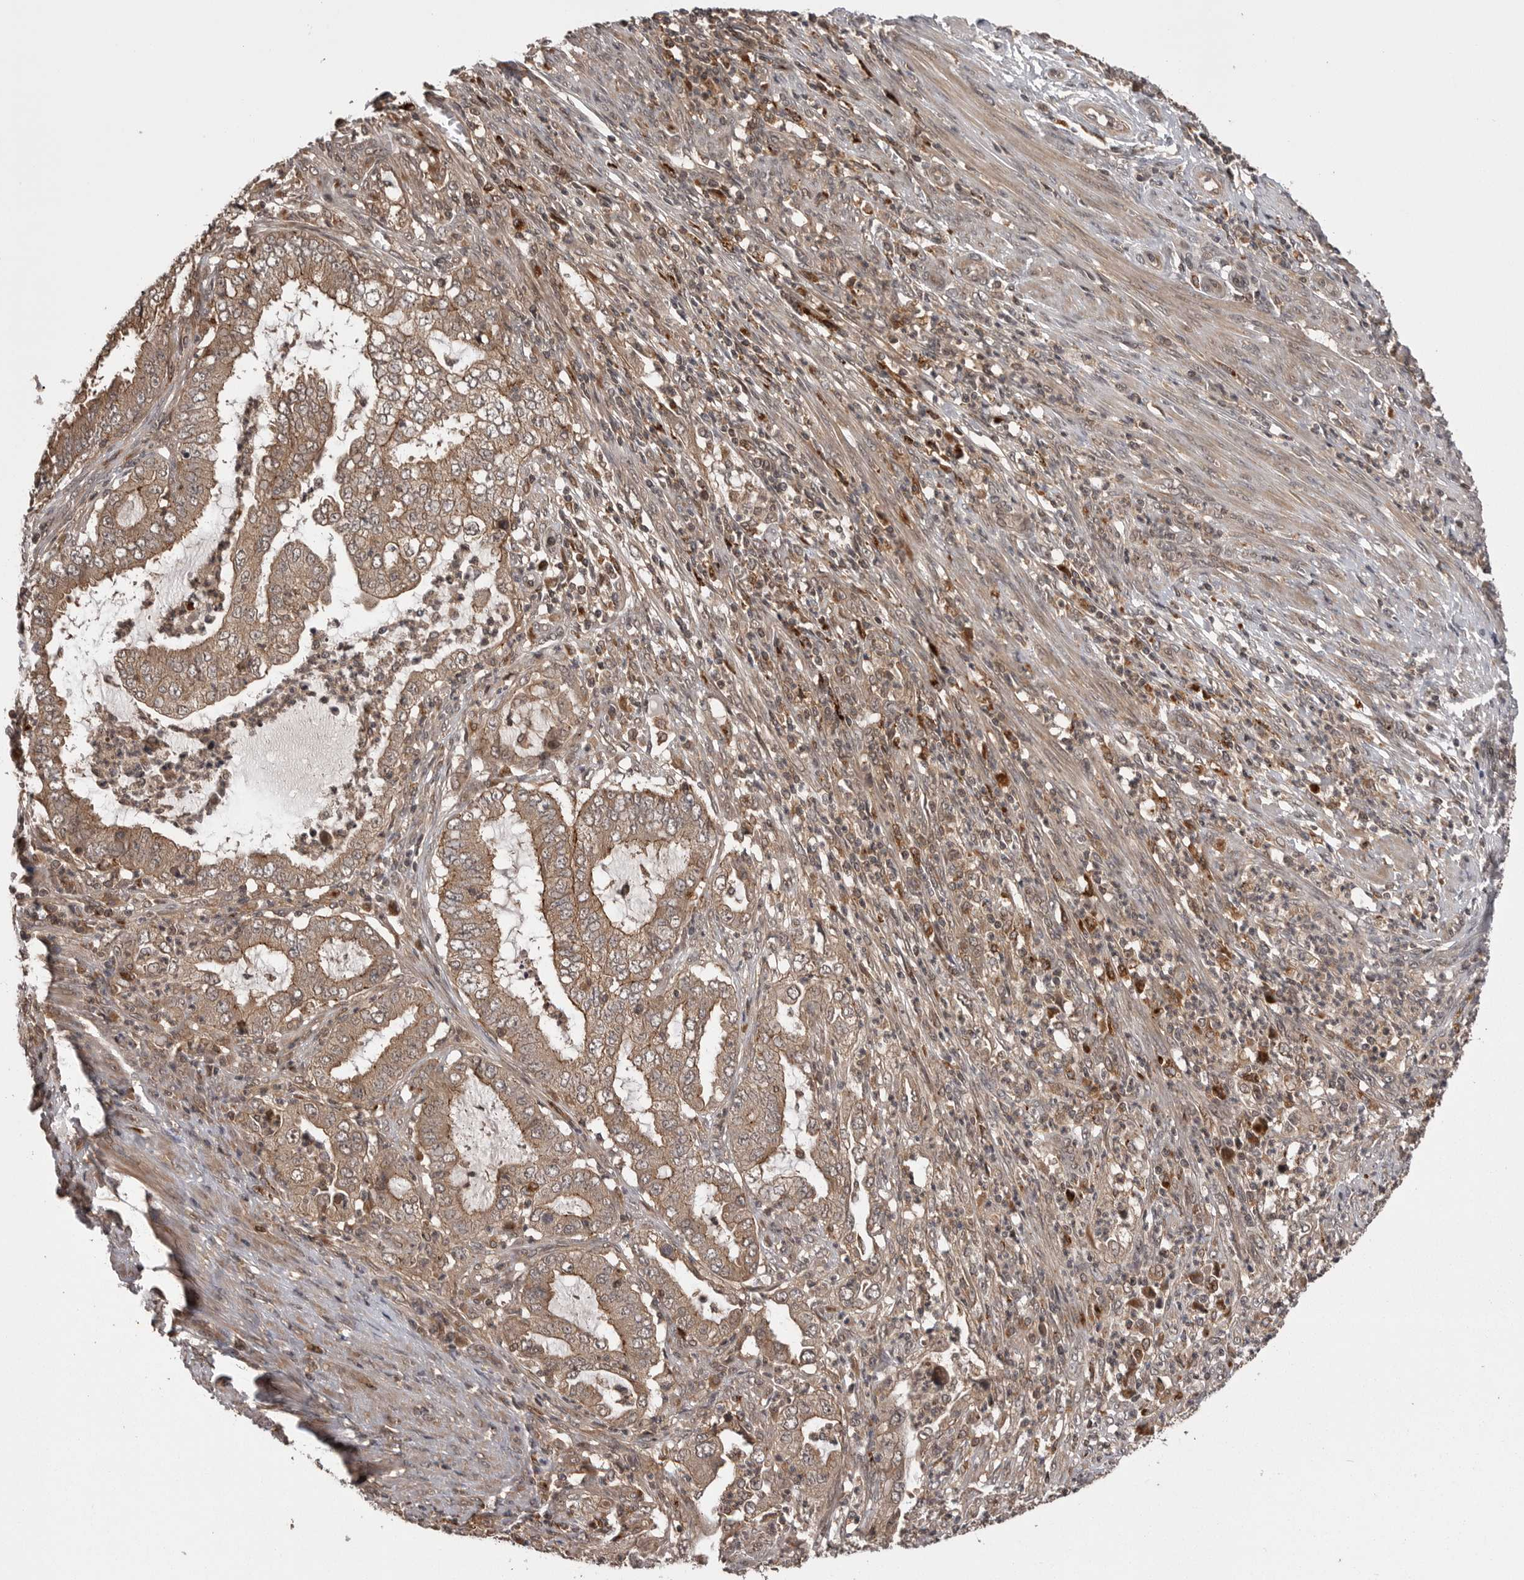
{"staining": {"intensity": "moderate", "quantity": ">75%", "location": "cytoplasmic/membranous"}, "tissue": "endometrial cancer", "cell_type": "Tumor cells", "image_type": "cancer", "snomed": [{"axis": "morphology", "description": "Adenocarcinoma, NOS"}, {"axis": "topography", "description": "Endometrium"}], "caption": "About >75% of tumor cells in adenocarcinoma (endometrial) exhibit moderate cytoplasmic/membranous protein positivity as visualized by brown immunohistochemical staining.", "gene": "AOAH", "patient": {"sex": "female", "age": 49}}